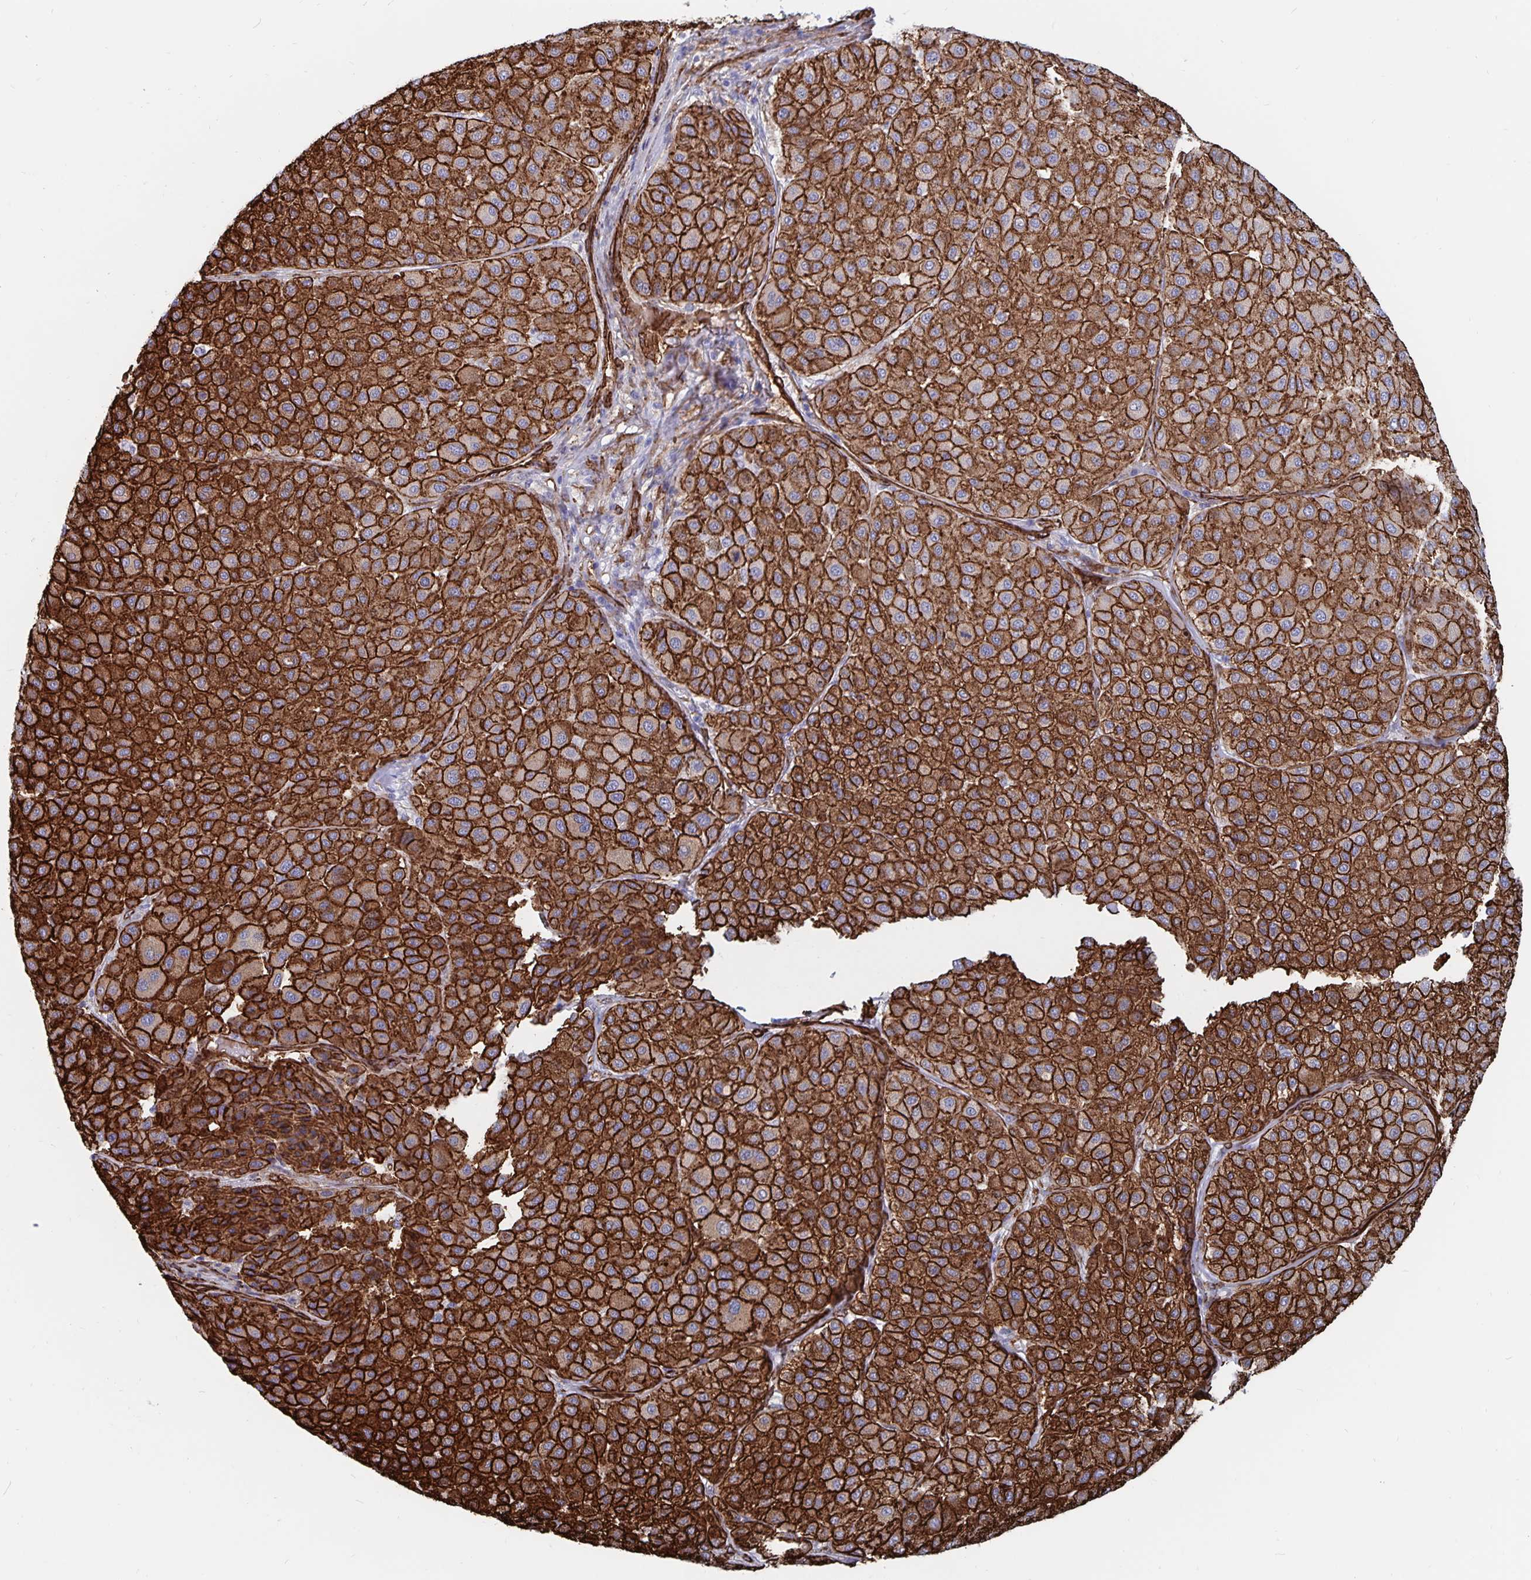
{"staining": {"intensity": "strong", "quantity": ">75%", "location": "cytoplasmic/membranous"}, "tissue": "melanoma", "cell_type": "Tumor cells", "image_type": "cancer", "snomed": [{"axis": "morphology", "description": "Malignant melanoma, Metastatic site"}, {"axis": "topography", "description": "Smooth muscle"}], "caption": "Human melanoma stained for a protein (brown) shows strong cytoplasmic/membranous positive positivity in approximately >75% of tumor cells.", "gene": "DCHS2", "patient": {"sex": "male", "age": 41}}